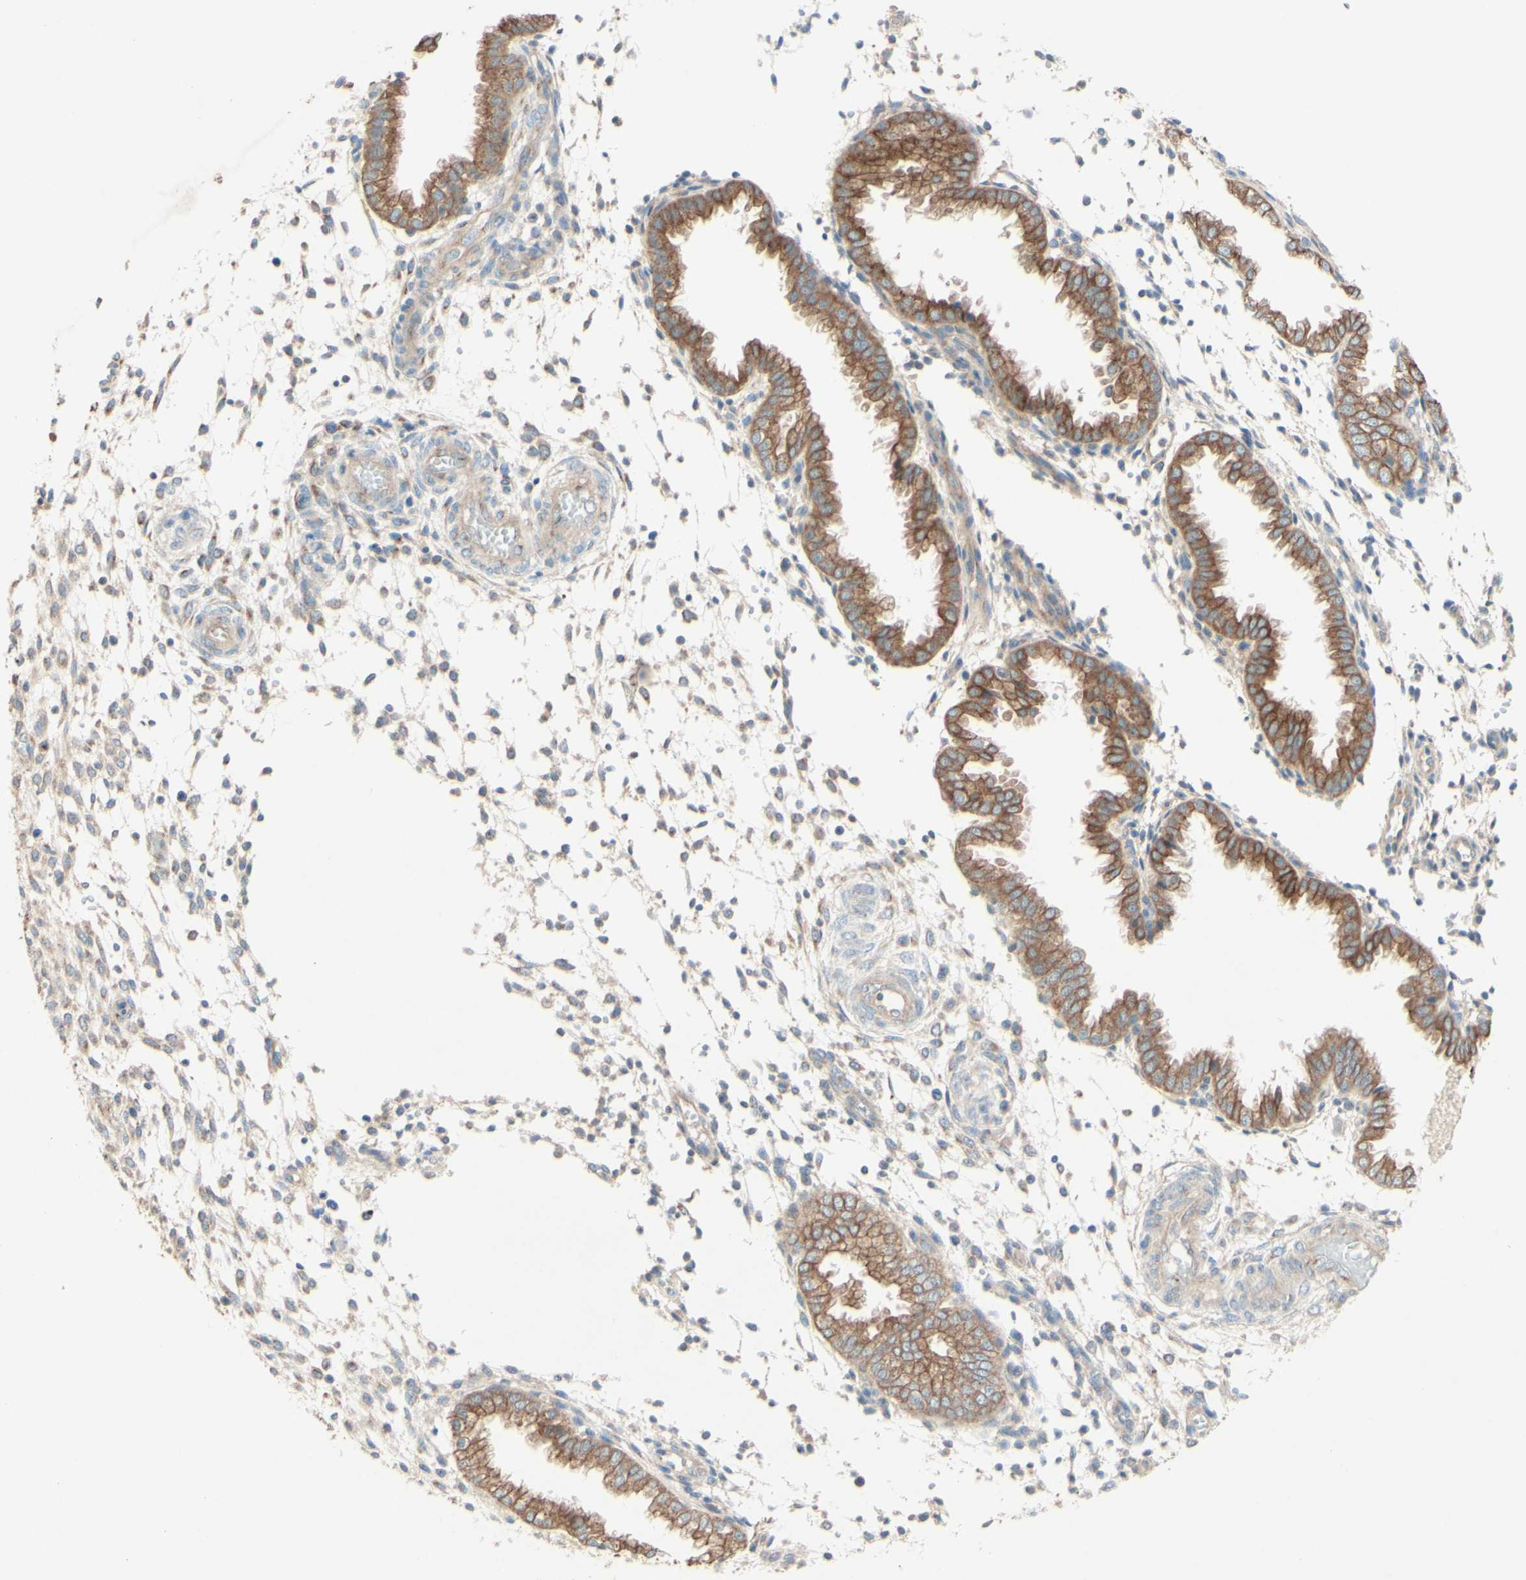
{"staining": {"intensity": "moderate", "quantity": "25%-75%", "location": "cytoplasmic/membranous"}, "tissue": "endometrium", "cell_type": "Cells in endometrial stroma", "image_type": "normal", "snomed": [{"axis": "morphology", "description": "Normal tissue, NOS"}, {"axis": "topography", "description": "Endometrium"}], "caption": "Moderate cytoplasmic/membranous staining is appreciated in approximately 25%-75% of cells in endometrial stroma in unremarkable endometrium.", "gene": "MTM1", "patient": {"sex": "female", "age": 33}}